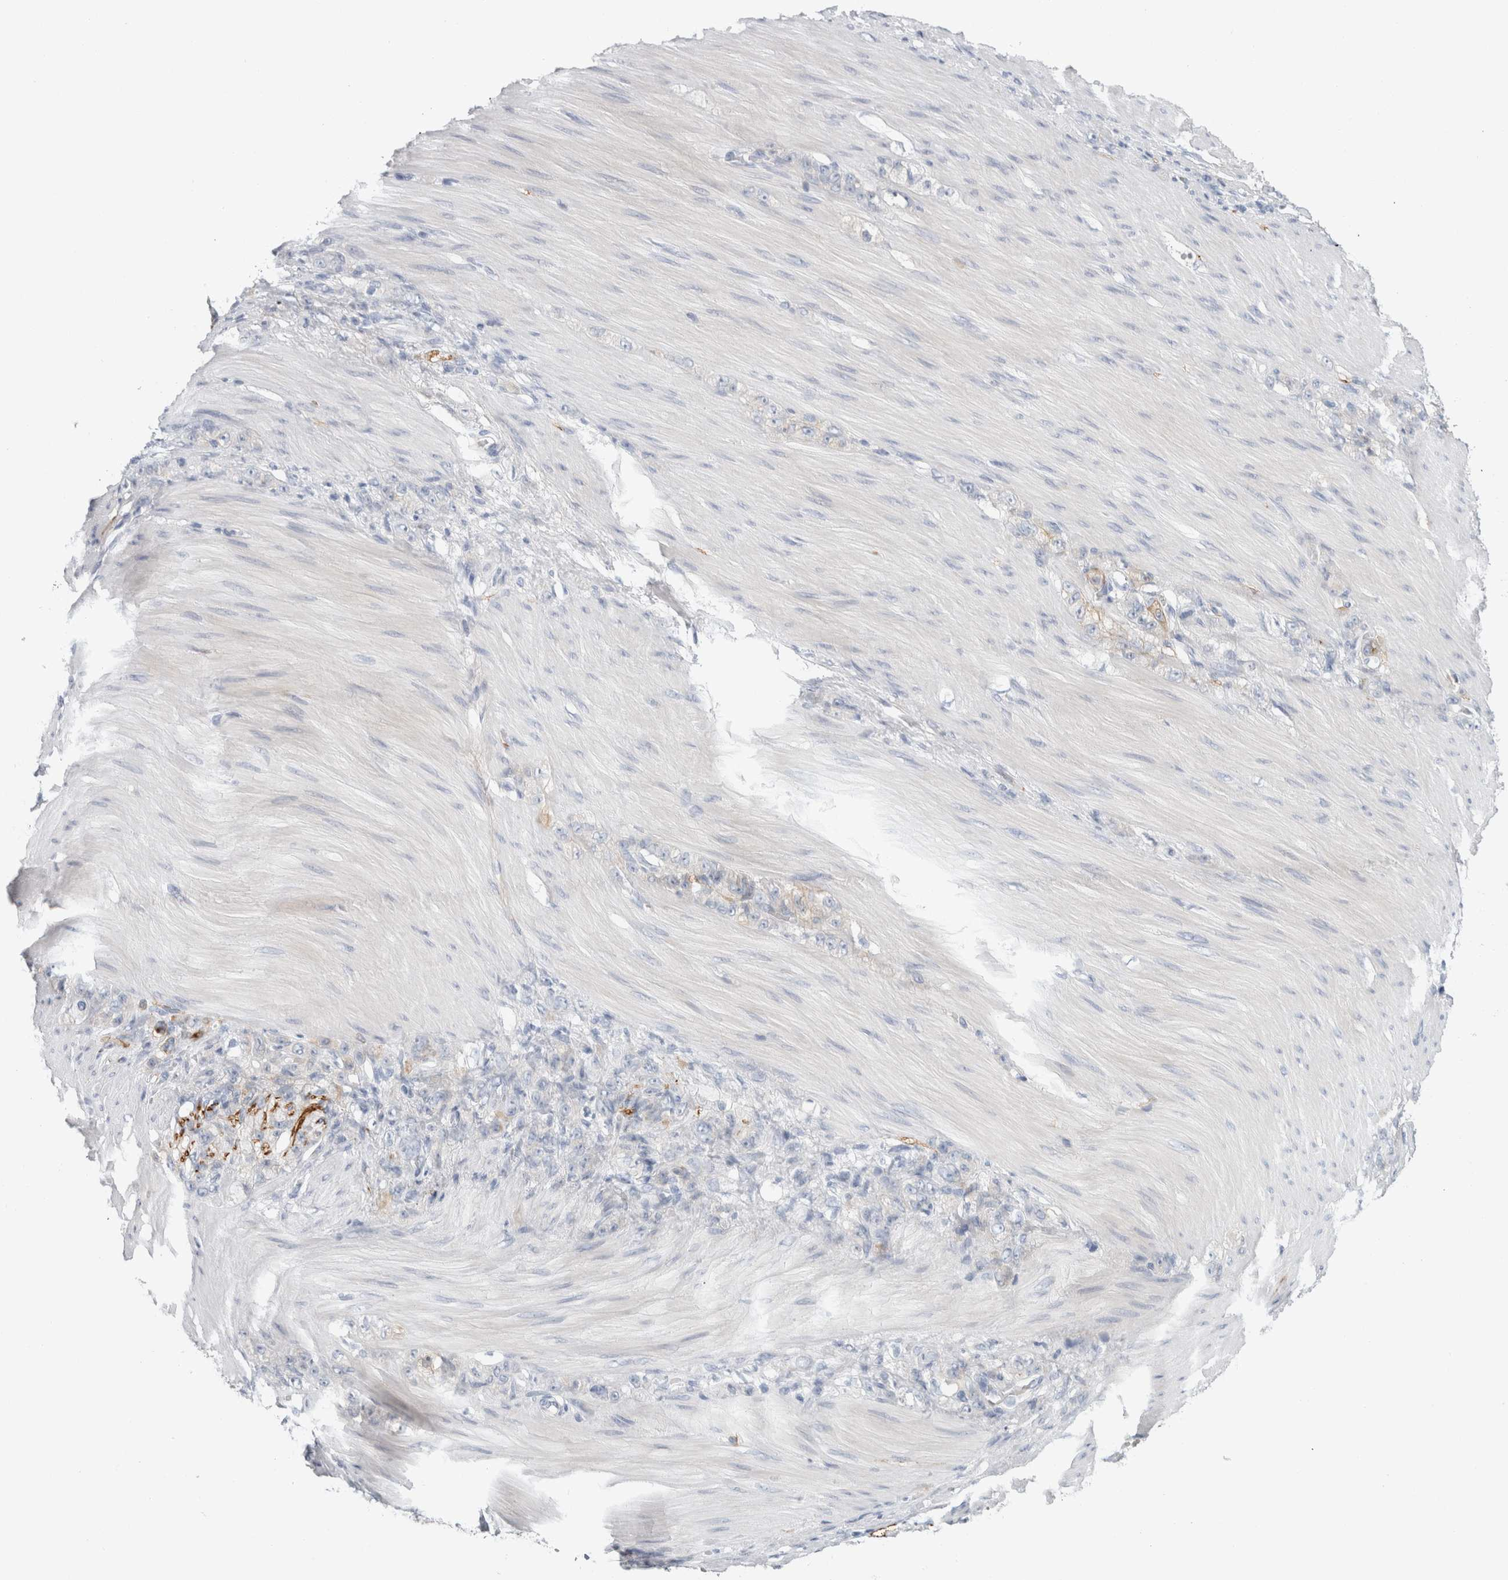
{"staining": {"intensity": "negative", "quantity": "none", "location": "none"}, "tissue": "stomach cancer", "cell_type": "Tumor cells", "image_type": "cancer", "snomed": [{"axis": "morphology", "description": "Normal tissue, NOS"}, {"axis": "morphology", "description": "Adenocarcinoma, NOS"}, {"axis": "topography", "description": "Stomach"}], "caption": "Immunohistochemistry of human stomach cancer reveals no expression in tumor cells.", "gene": "CD55", "patient": {"sex": "male", "age": 82}}